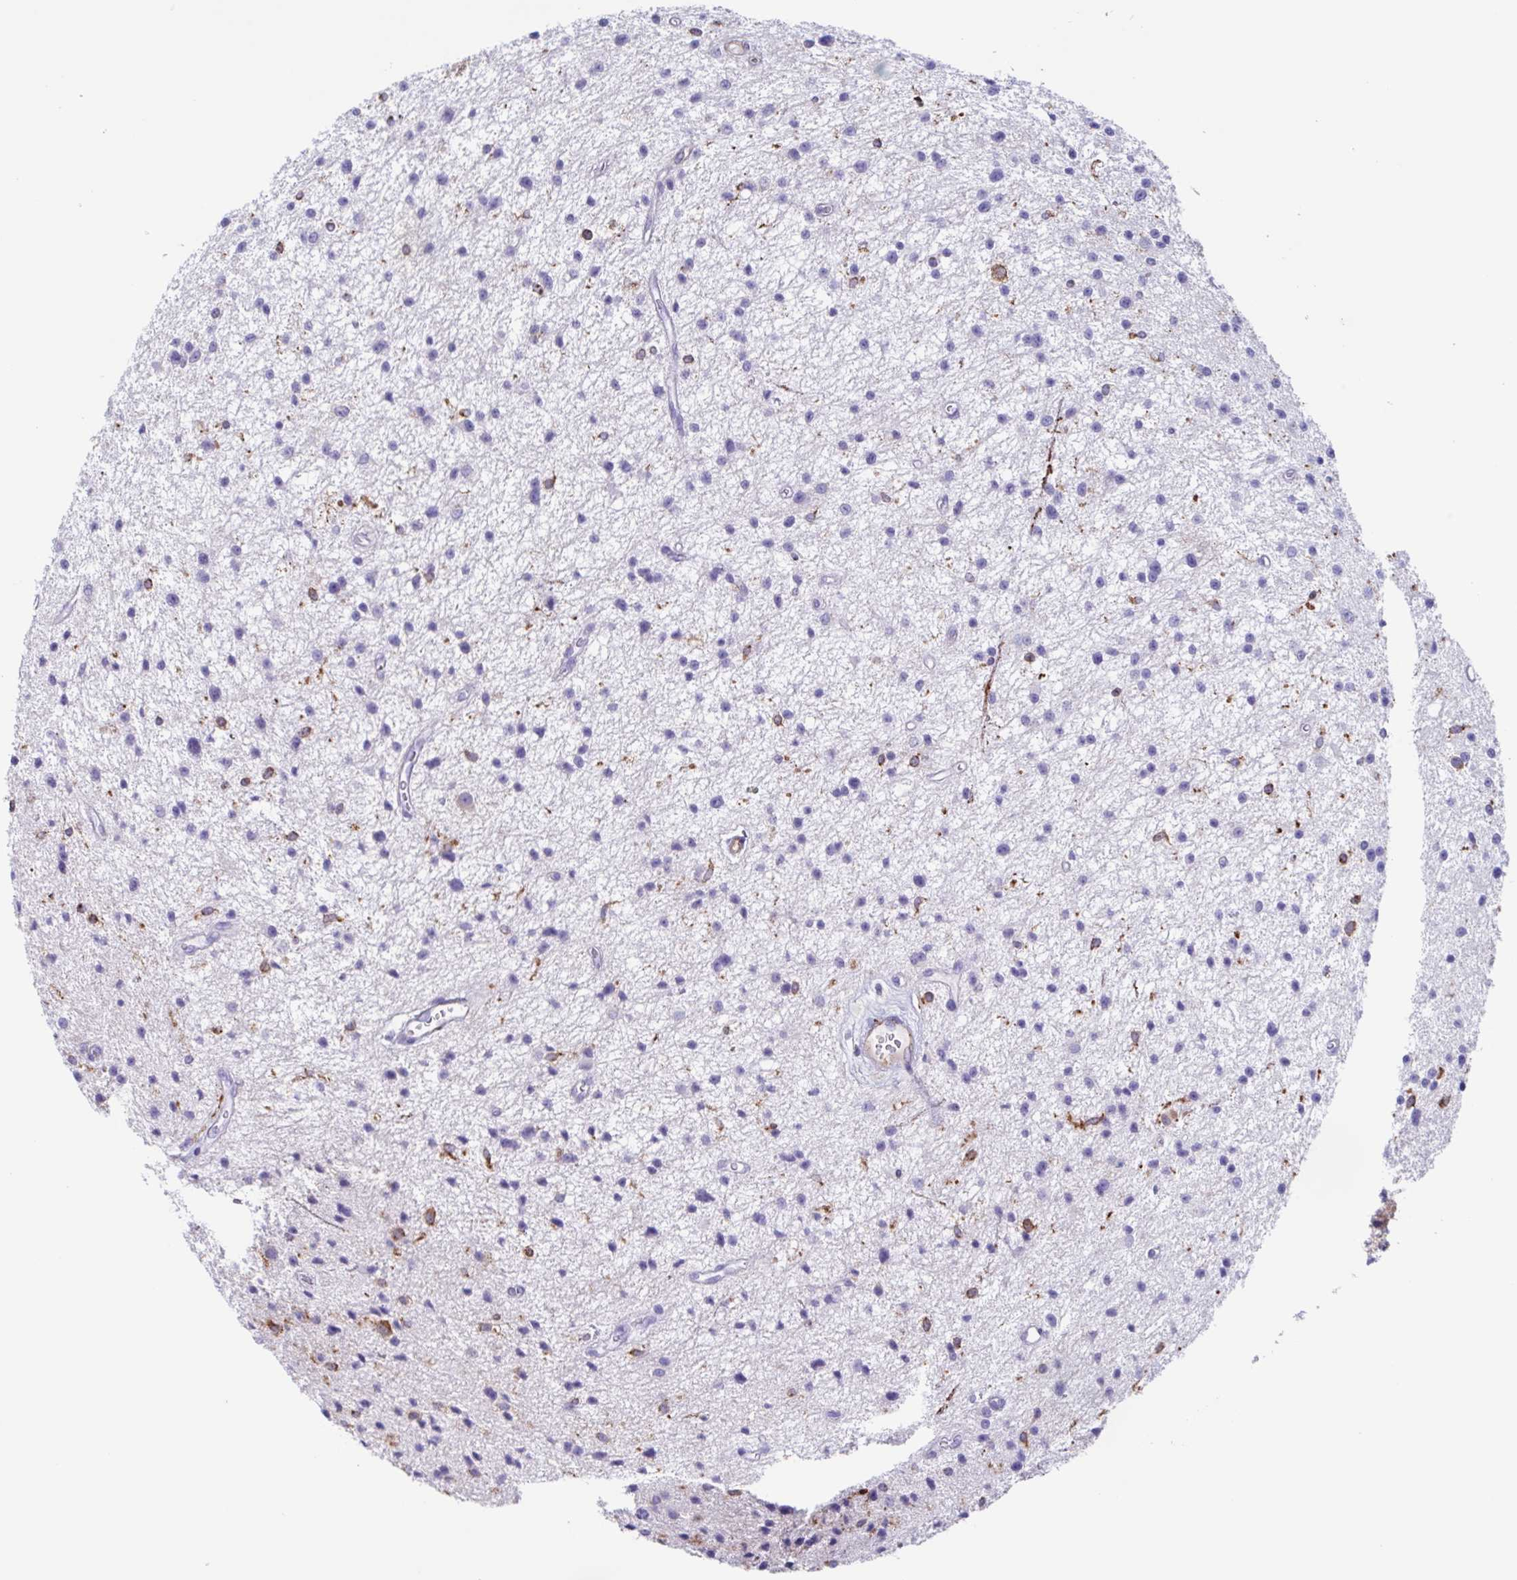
{"staining": {"intensity": "negative", "quantity": "none", "location": "none"}, "tissue": "glioma", "cell_type": "Tumor cells", "image_type": "cancer", "snomed": [{"axis": "morphology", "description": "Glioma, malignant, Low grade"}, {"axis": "topography", "description": "Brain"}], "caption": "IHC image of human glioma stained for a protein (brown), which demonstrates no expression in tumor cells.", "gene": "TPD52", "patient": {"sex": "male", "age": 43}}